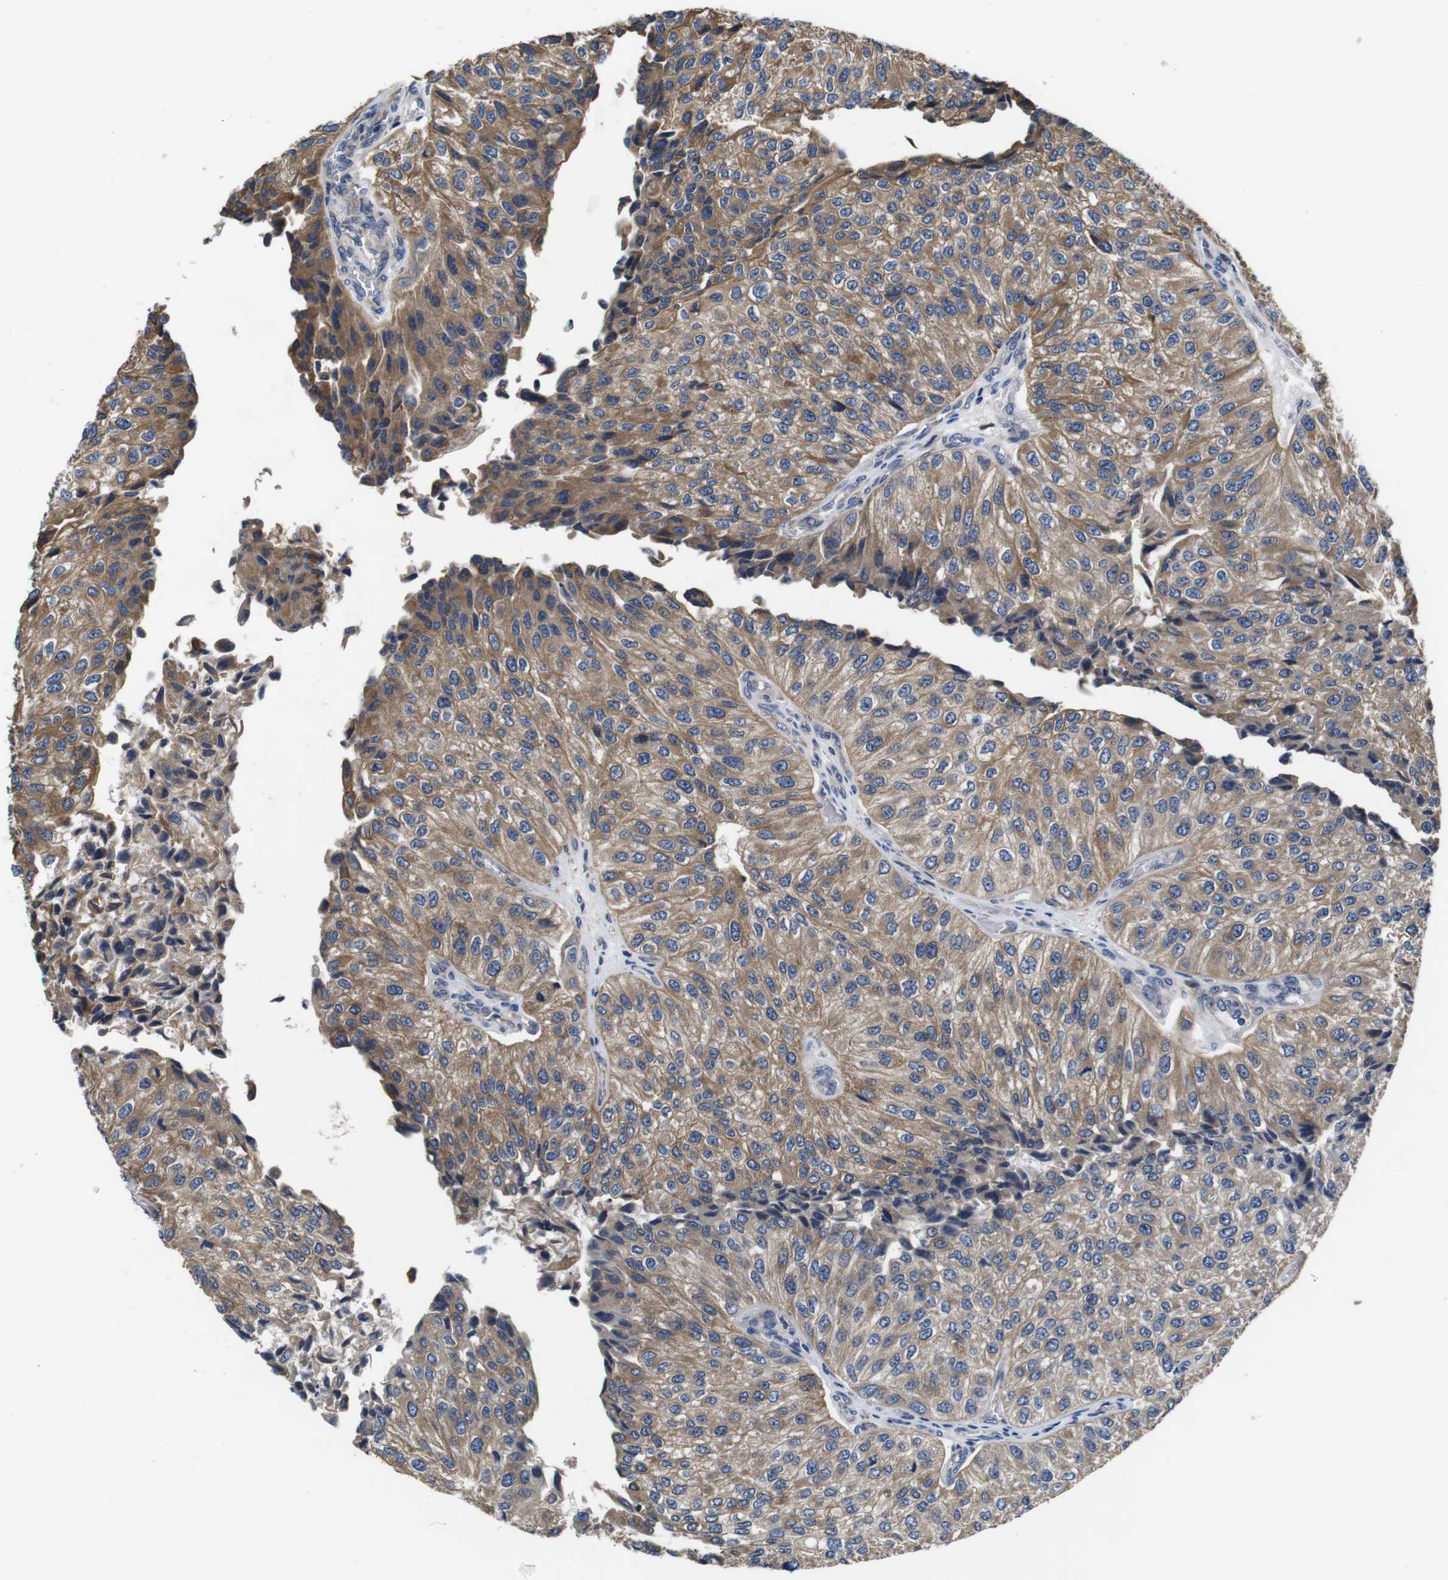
{"staining": {"intensity": "moderate", "quantity": ">75%", "location": "cytoplasmic/membranous"}, "tissue": "urothelial cancer", "cell_type": "Tumor cells", "image_type": "cancer", "snomed": [{"axis": "morphology", "description": "Urothelial carcinoma, High grade"}, {"axis": "topography", "description": "Kidney"}, {"axis": "topography", "description": "Urinary bladder"}], "caption": "Urothelial carcinoma (high-grade) stained for a protein reveals moderate cytoplasmic/membranous positivity in tumor cells. The protein is shown in brown color, while the nuclei are stained blue.", "gene": "MARCHF7", "patient": {"sex": "male", "age": 77}}